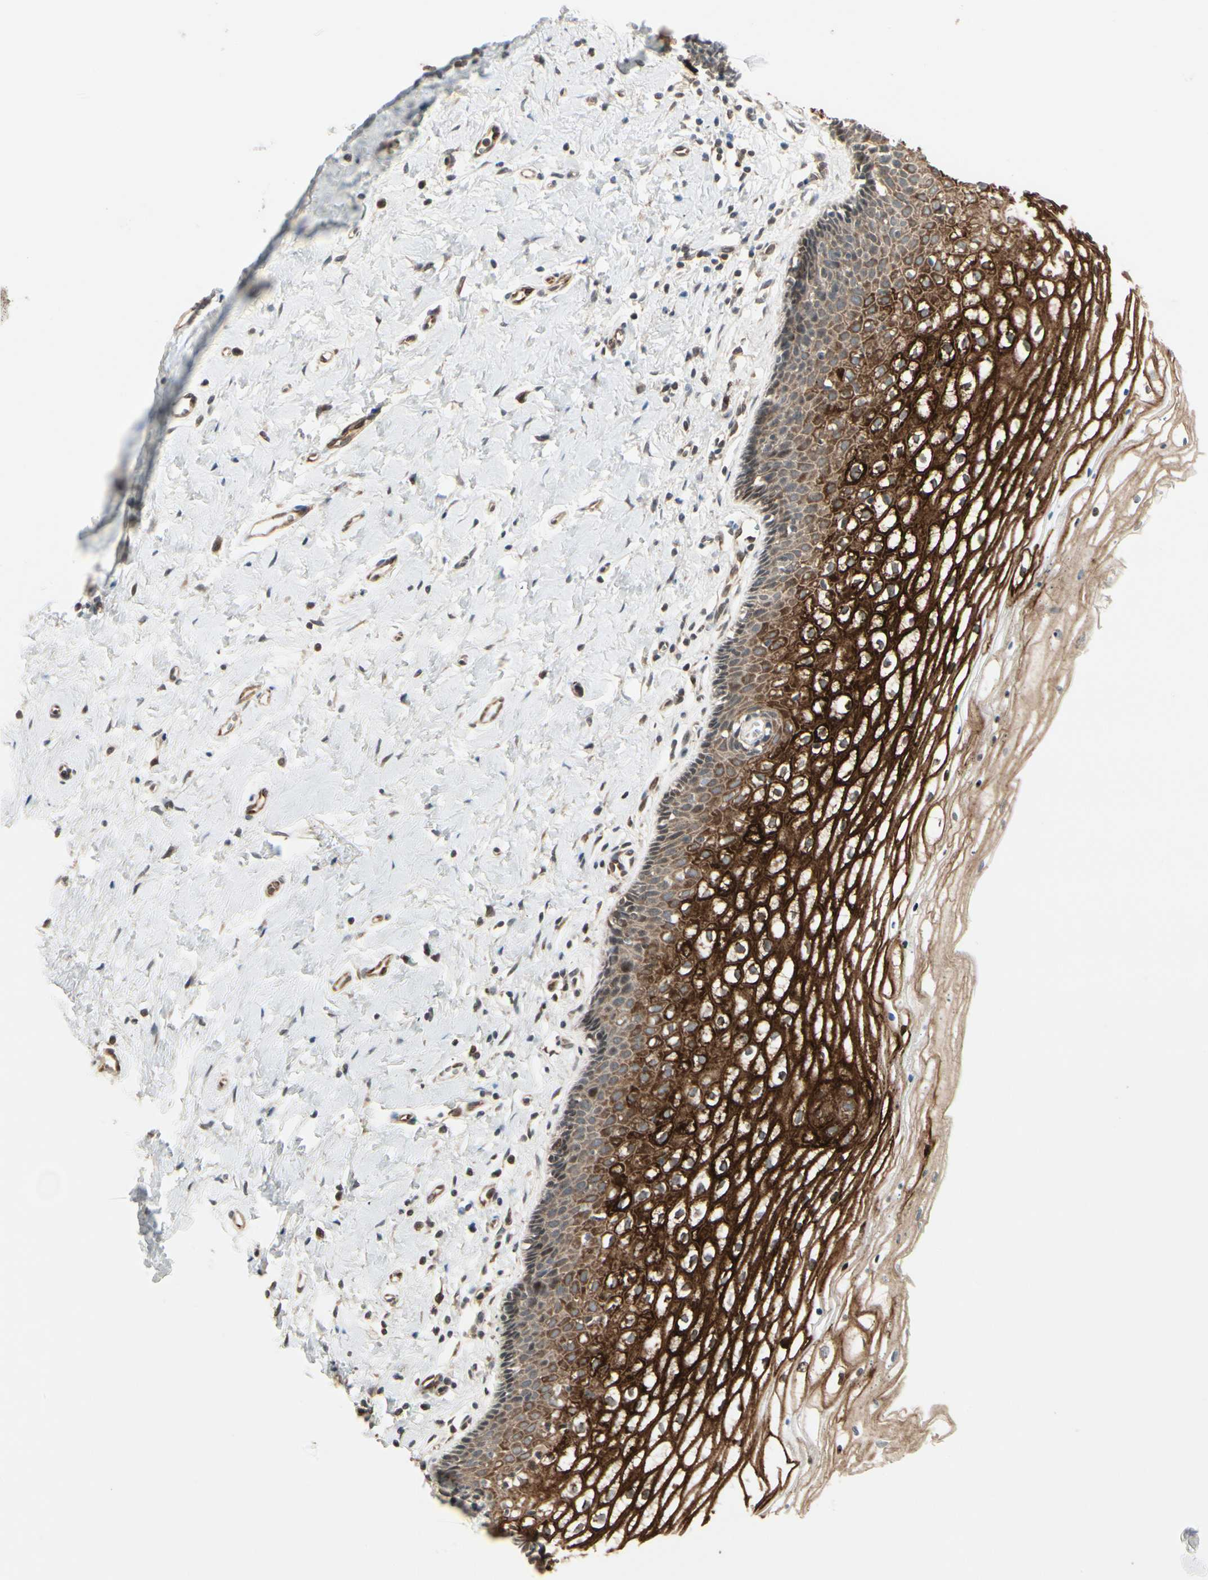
{"staining": {"intensity": "strong", "quantity": "25%-75%", "location": "cytoplasmic/membranous"}, "tissue": "vagina", "cell_type": "Squamous epithelial cells", "image_type": "normal", "snomed": [{"axis": "morphology", "description": "Normal tissue, NOS"}, {"axis": "topography", "description": "Soft tissue"}, {"axis": "topography", "description": "Vagina"}], "caption": "Immunohistochemistry staining of normal vagina, which demonstrates high levels of strong cytoplasmic/membranous positivity in about 25%-75% of squamous epithelial cells indicating strong cytoplasmic/membranous protein positivity. The staining was performed using DAB (brown) for protein detection and nuclei were counterstained in hematoxylin (blue).", "gene": "SVBP", "patient": {"sex": "female", "age": 61}}